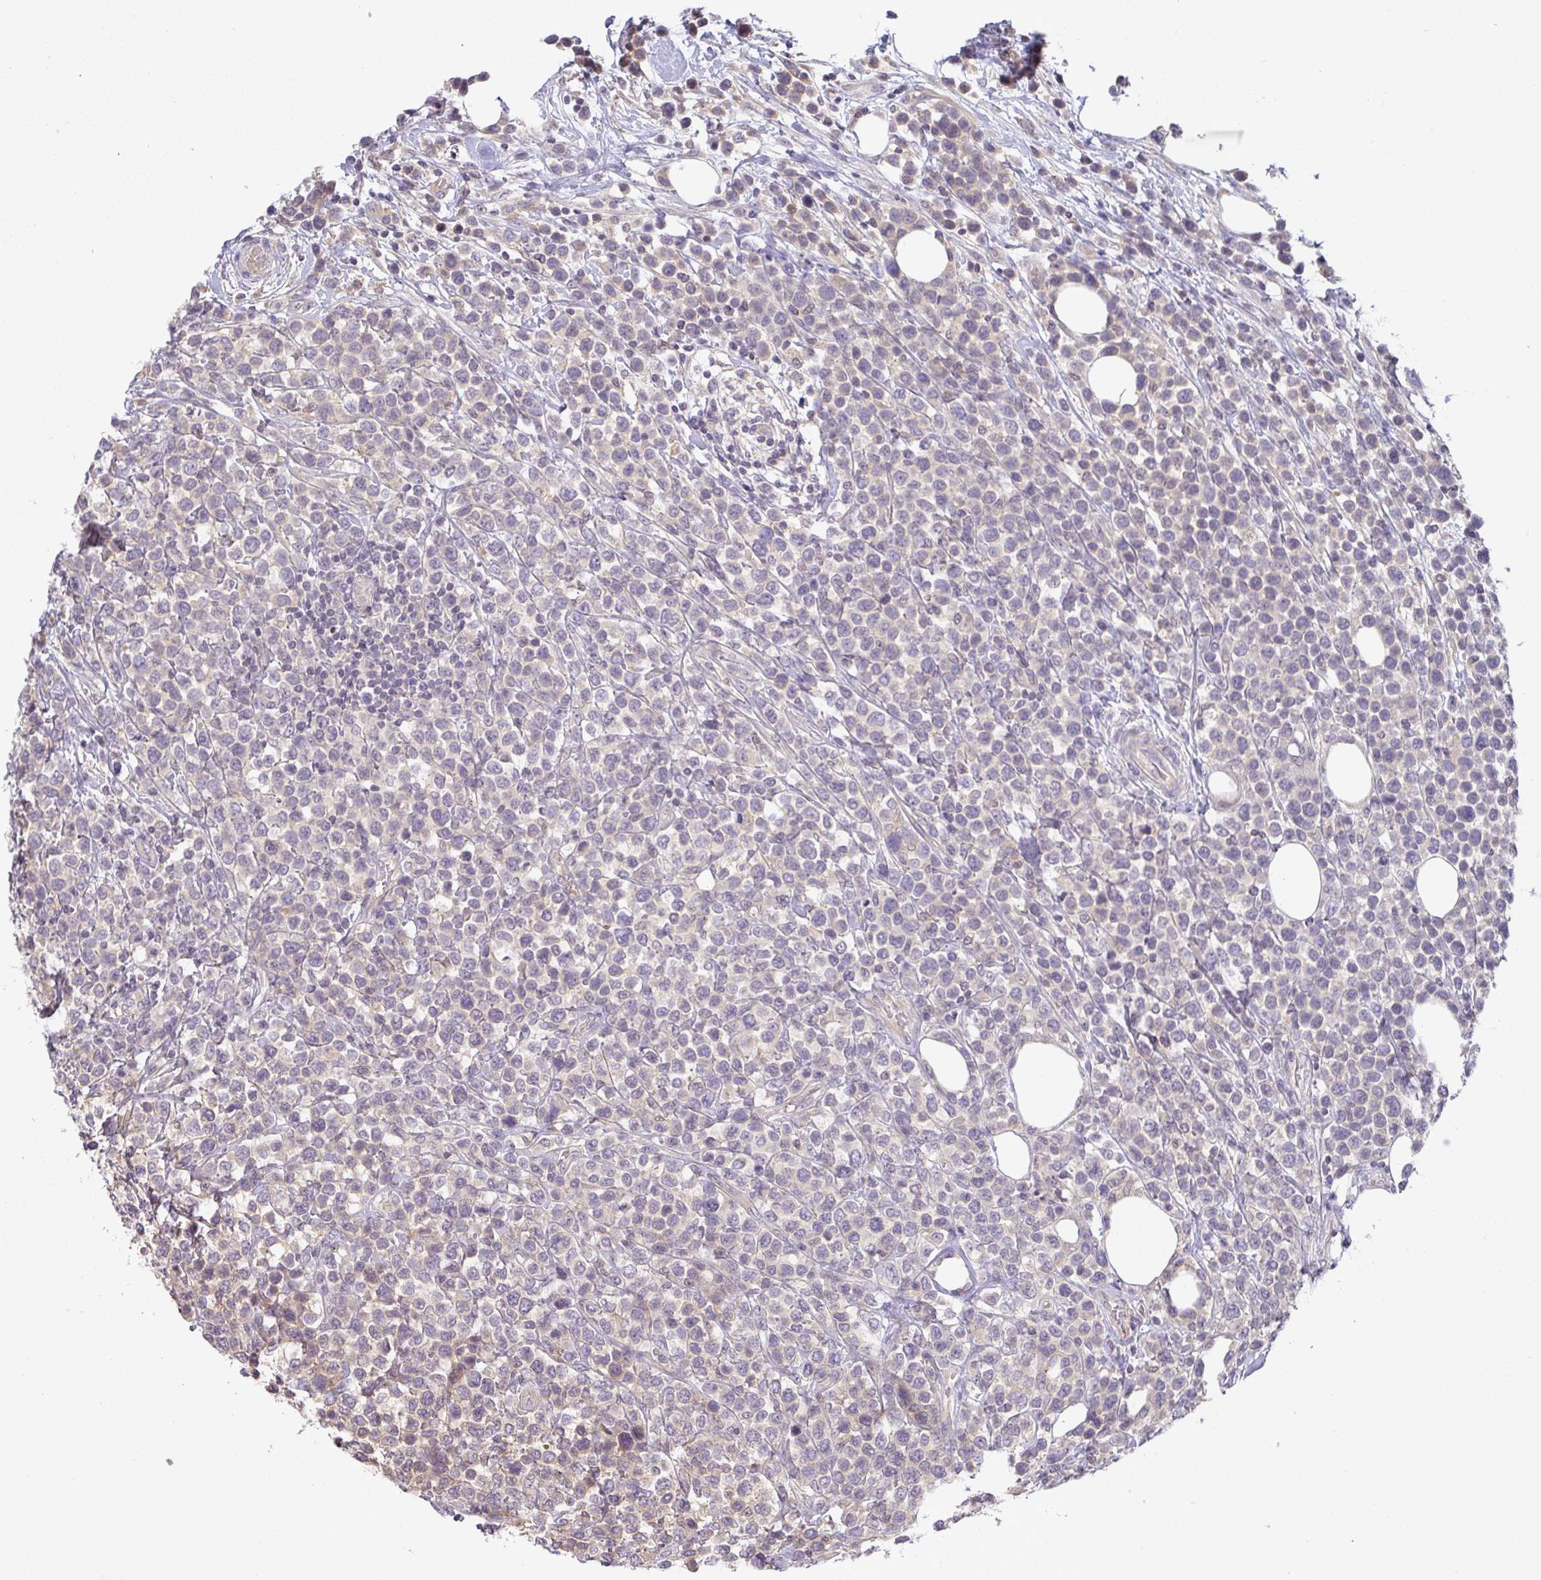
{"staining": {"intensity": "negative", "quantity": "none", "location": "none"}, "tissue": "lymphoma", "cell_type": "Tumor cells", "image_type": "cancer", "snomed": [{"axis": "morphology", "description": "Malignant lymphoma, non-Hodgkin's type, High grade"}, {"axis": "topography", "description": "Soft tissue"}], "caption": "An immunohistochemistry image of lymphoma is shown. There is no staining in tumor cells of lymphoma.", "gene": "GSDMB", "patient": {"sex": "female", "age": 56}}